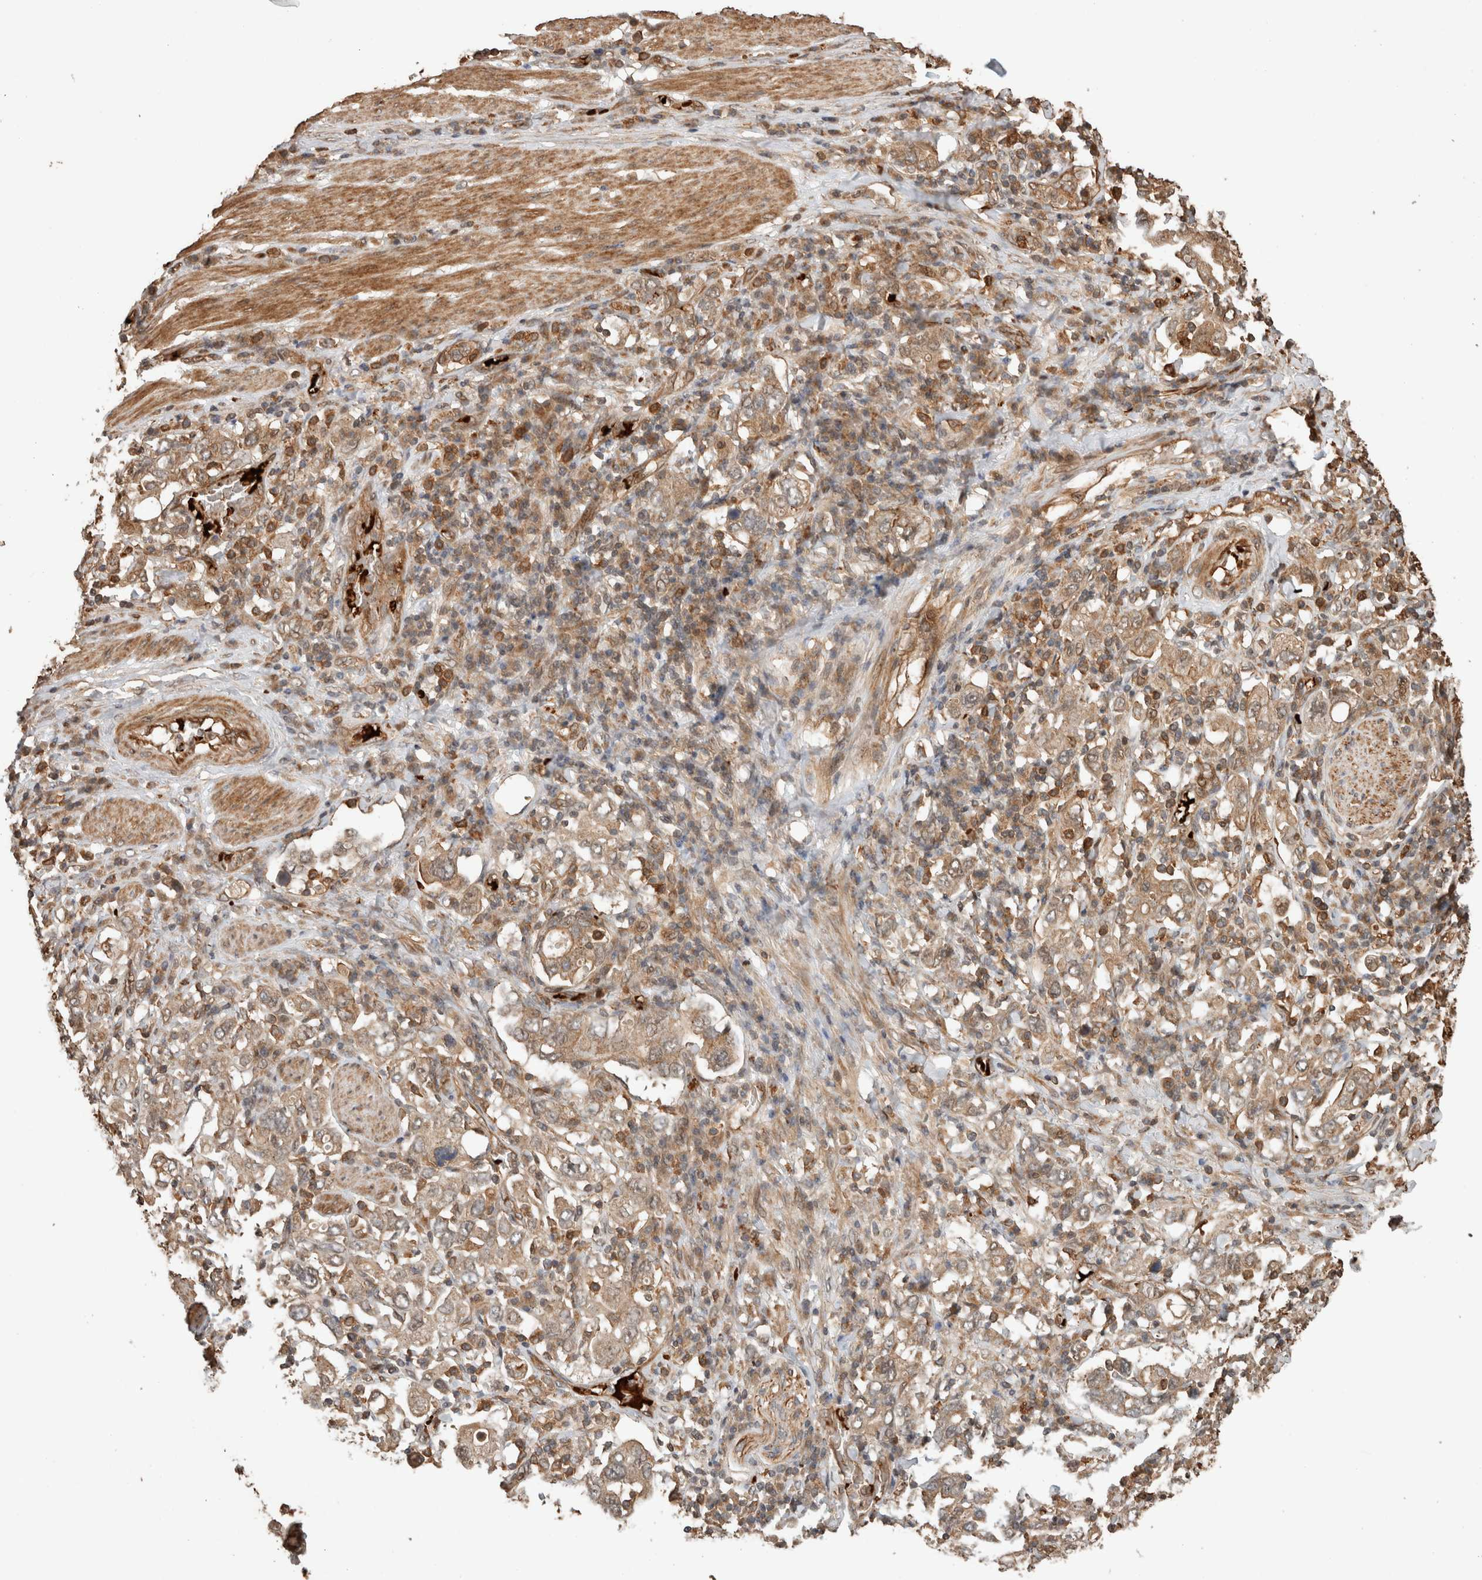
{"staining": {"intensity": "moderate", "quantity": ">75%", "location": "cytoplasmic/membranous"}, "tissue": "stomach cancer", "cell_type": "Tumor cells", "image_type": "cancer", "snomed": [{"axis": "morphology", "description": "Adenocarcinoma, NOS"}, {"axis": "topography", "description": "Stomach, upper"}], "caption": "Immunohistochemistry (IHC) image of neoplastic tissue: stomach cancer stained using IHC displays medium levels of moderate protein expression localized specifically in the cytoplasmic/membranous of tumor cells, appearing as a cytoplasmic/membranous brown color.", "gene": "OTUD6B", "patient": {"sex": "male", "age": 62}}